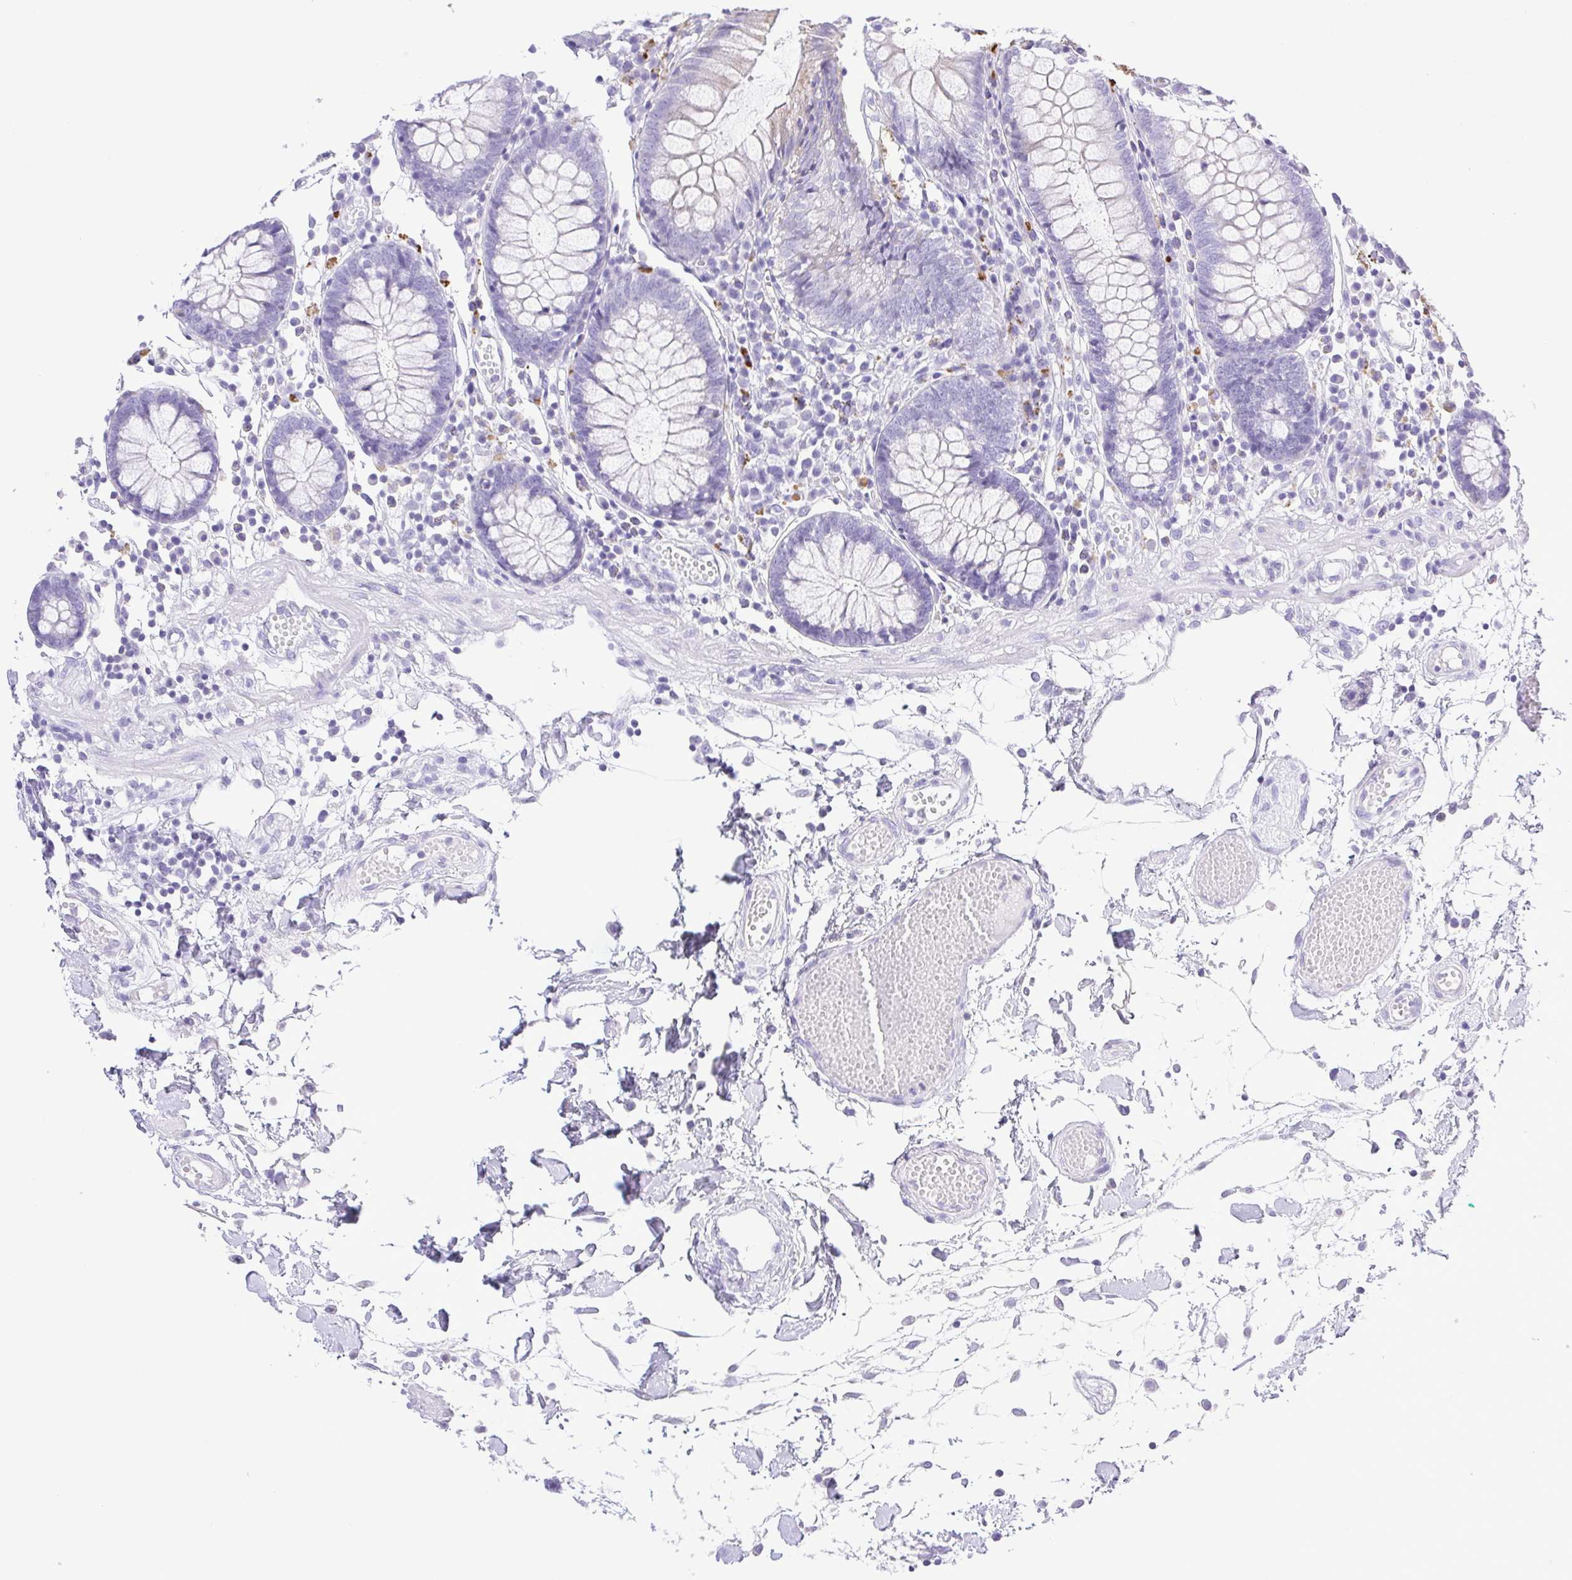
{"staining": {"intensity": "negative", "quantity": "none", "location": "none"}, "tissue": "colon", "cell_type": "Endothelial cells", "image_type": "normal", "snomed": [{"axis": "morphology", "description": "Normal tissue, NOS"}, {"axis": "morphology", "description": "Adenocarcinoma, NOS"}, {"axis": "topography", "description": "Colon"}], "caption": "Protein analysis of benign colon displays no significant staining in endothelial cells. Nuclei are stained in blue.", "gene": "SYNPR", "patient": {"sex": "male", "age": 83}}